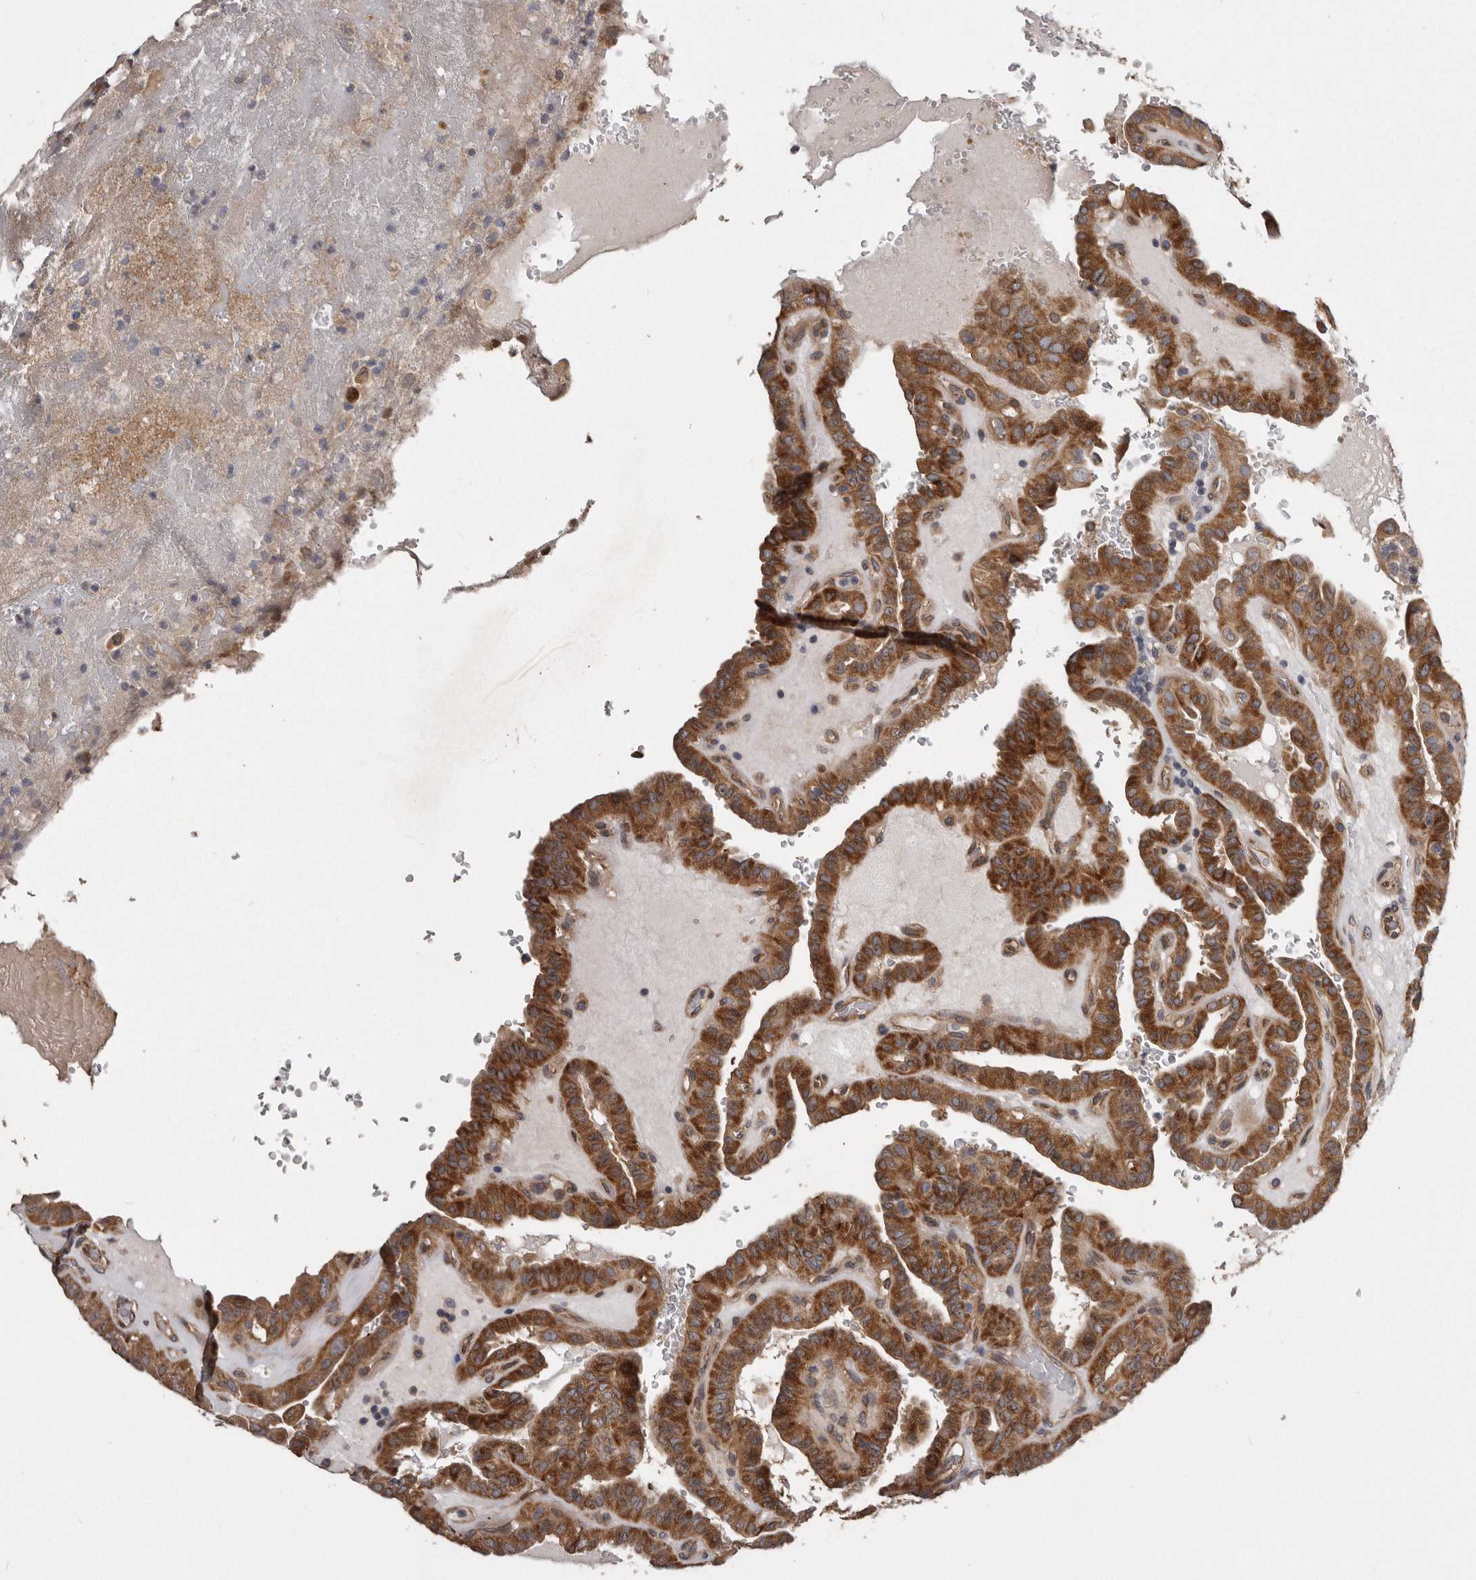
{"staining": {"intensity": "strong", "quantity": ">75%", "location": "cytoplasmic/membranous"}, "tissue": "thyroid cancer", "cell_type": "Tumor cells", "image_type": "cancer", "snomed": [{"axis": "morphology", "description": "Papillary adenocarcinoma, NOS"}, {"axis": "topography", "description": "Thyroid gland"}], "caption": "Protein staining by immunohistochemistry (IHC) shows strong cytoplasmic/membranous staining in about >75% of tumor cells in thyroid cancer.", "gene": "ARMCX1", "patient": {"sex": "male", "age": 77}}